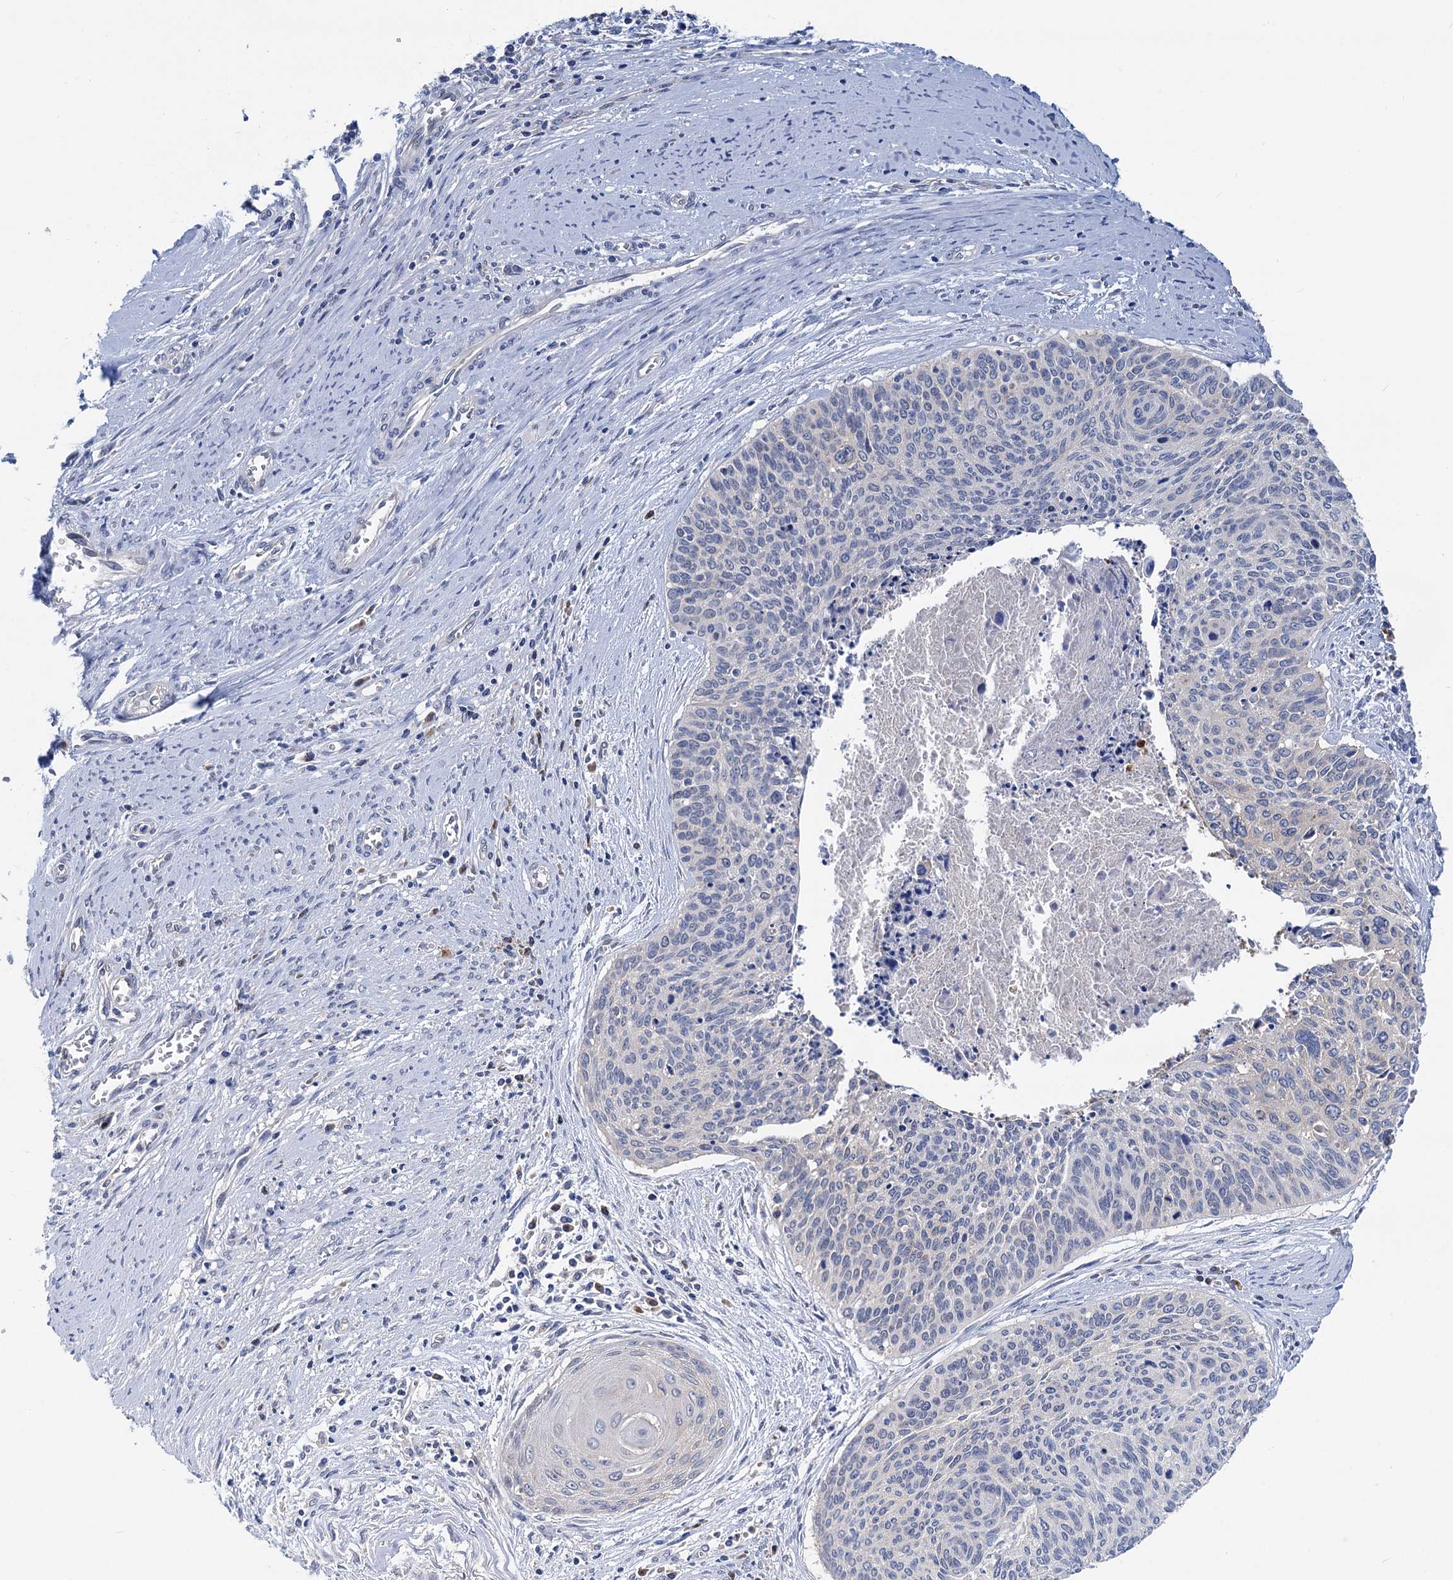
{"staining": {"intensity": "negative", "quantity": "none", "location": "none"}, "tissue": "cervical cancer", "cell_type": "Tumor cells", "image_type": "cancer", "snomed": [{"axis": "morphology", "description": "Squamous cell carcinoma, NOS"}, {"axis": "topography", "description": "Cervix"}], "caption": "Immunohistochemistry (IHC) micrograph of cervical cancer stained for a protein (brown), which demonstrates no staining in tumor cells.", "gene": "ZNRD2", "patient": {"sex": "female", "age": 55}}